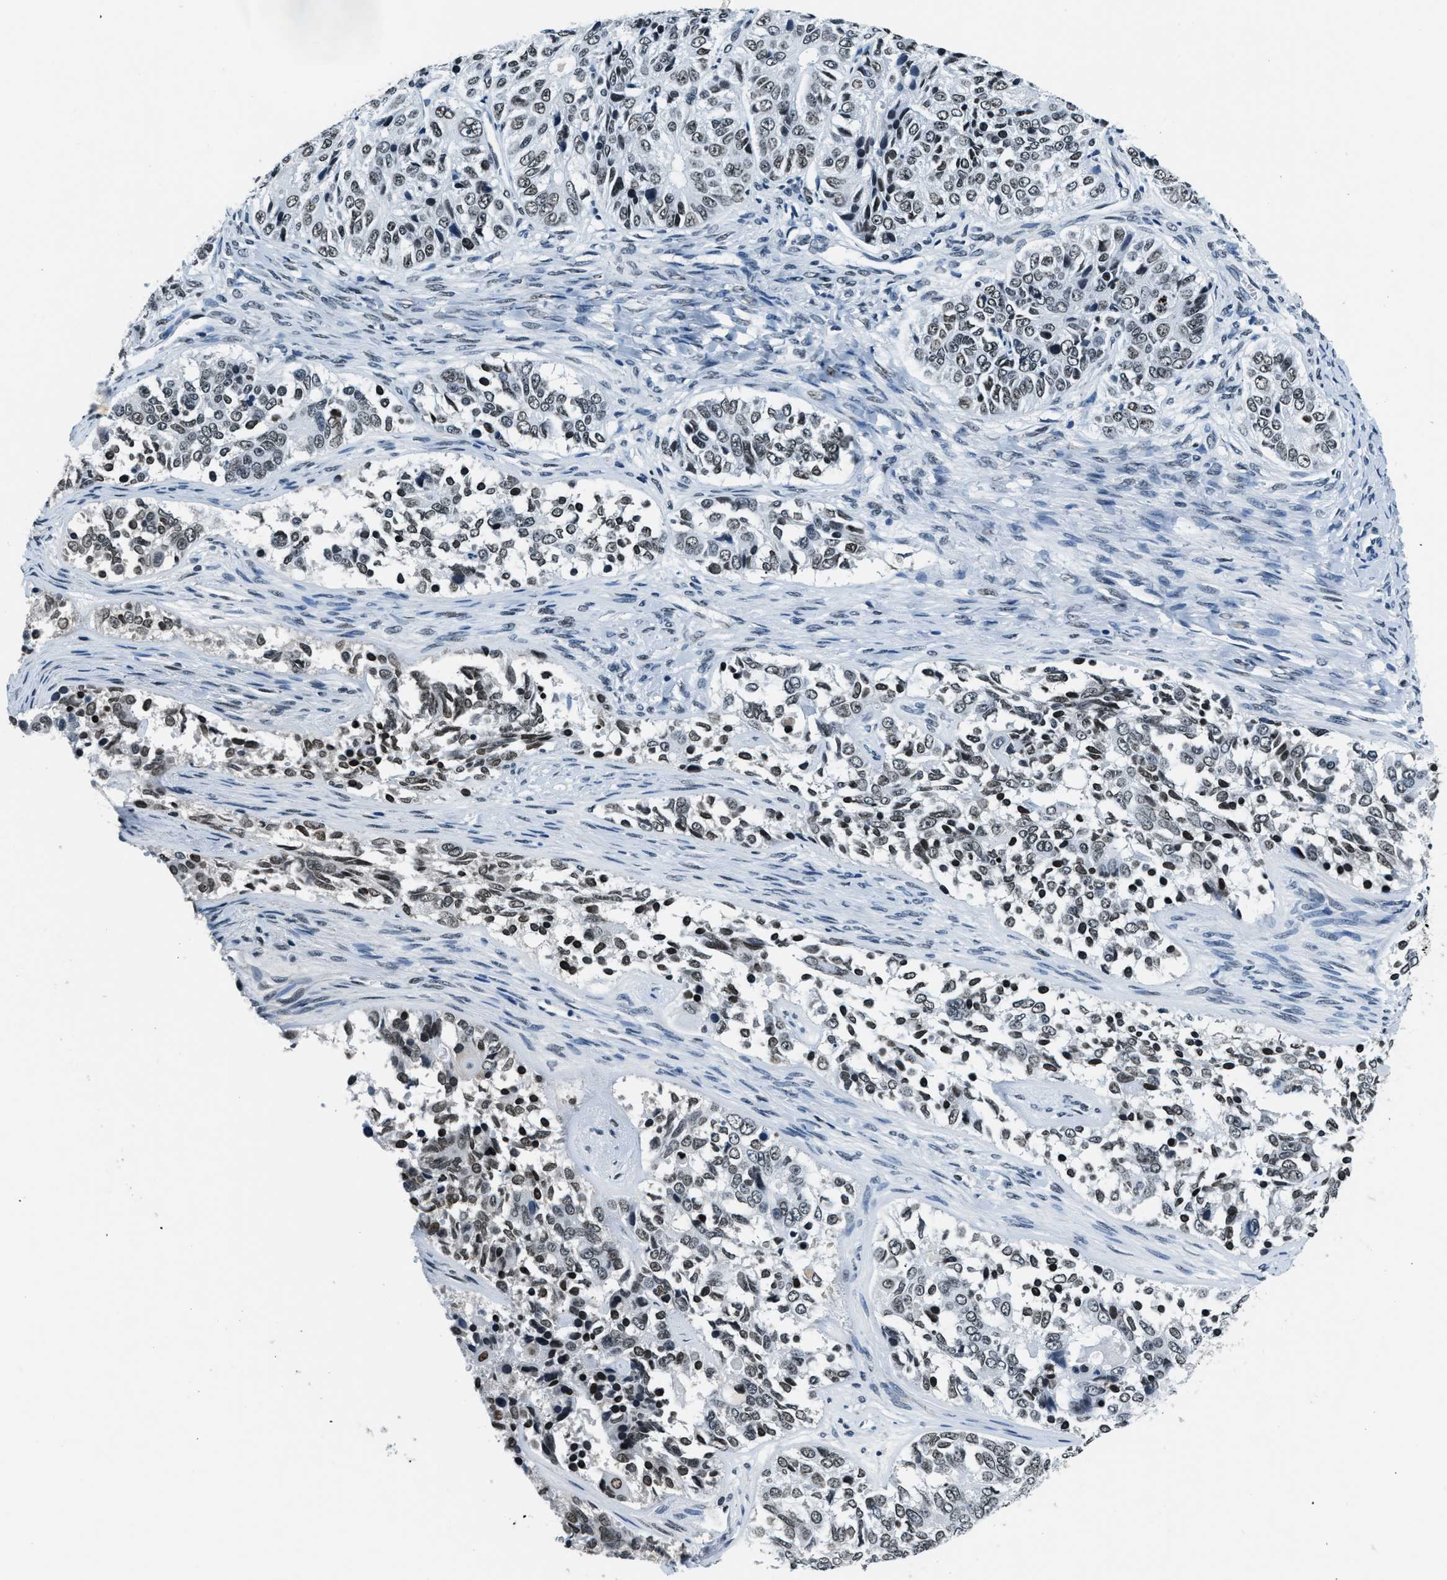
{"staining": {"intensity": "weak", "quantity": "25%-75%", "location": "nuclear"}, "tissue": "ovarian cancer", "cell_type": "Tumor cells", "image_type": "cancer", "snomed": [{"axis": "morphology", "description": "Carcinoma, endometroid"}, {"axis": "topography", "description": "Ovary"}], "caption": "High-power microscopy captured an IHC micrograph of ovarian endometroid carcinoma, revealing weak nuclear positivity in about 25%-75% of tumor cells.", "gene": "TOP1", "patient": {"sex": "female", "age": 51}}